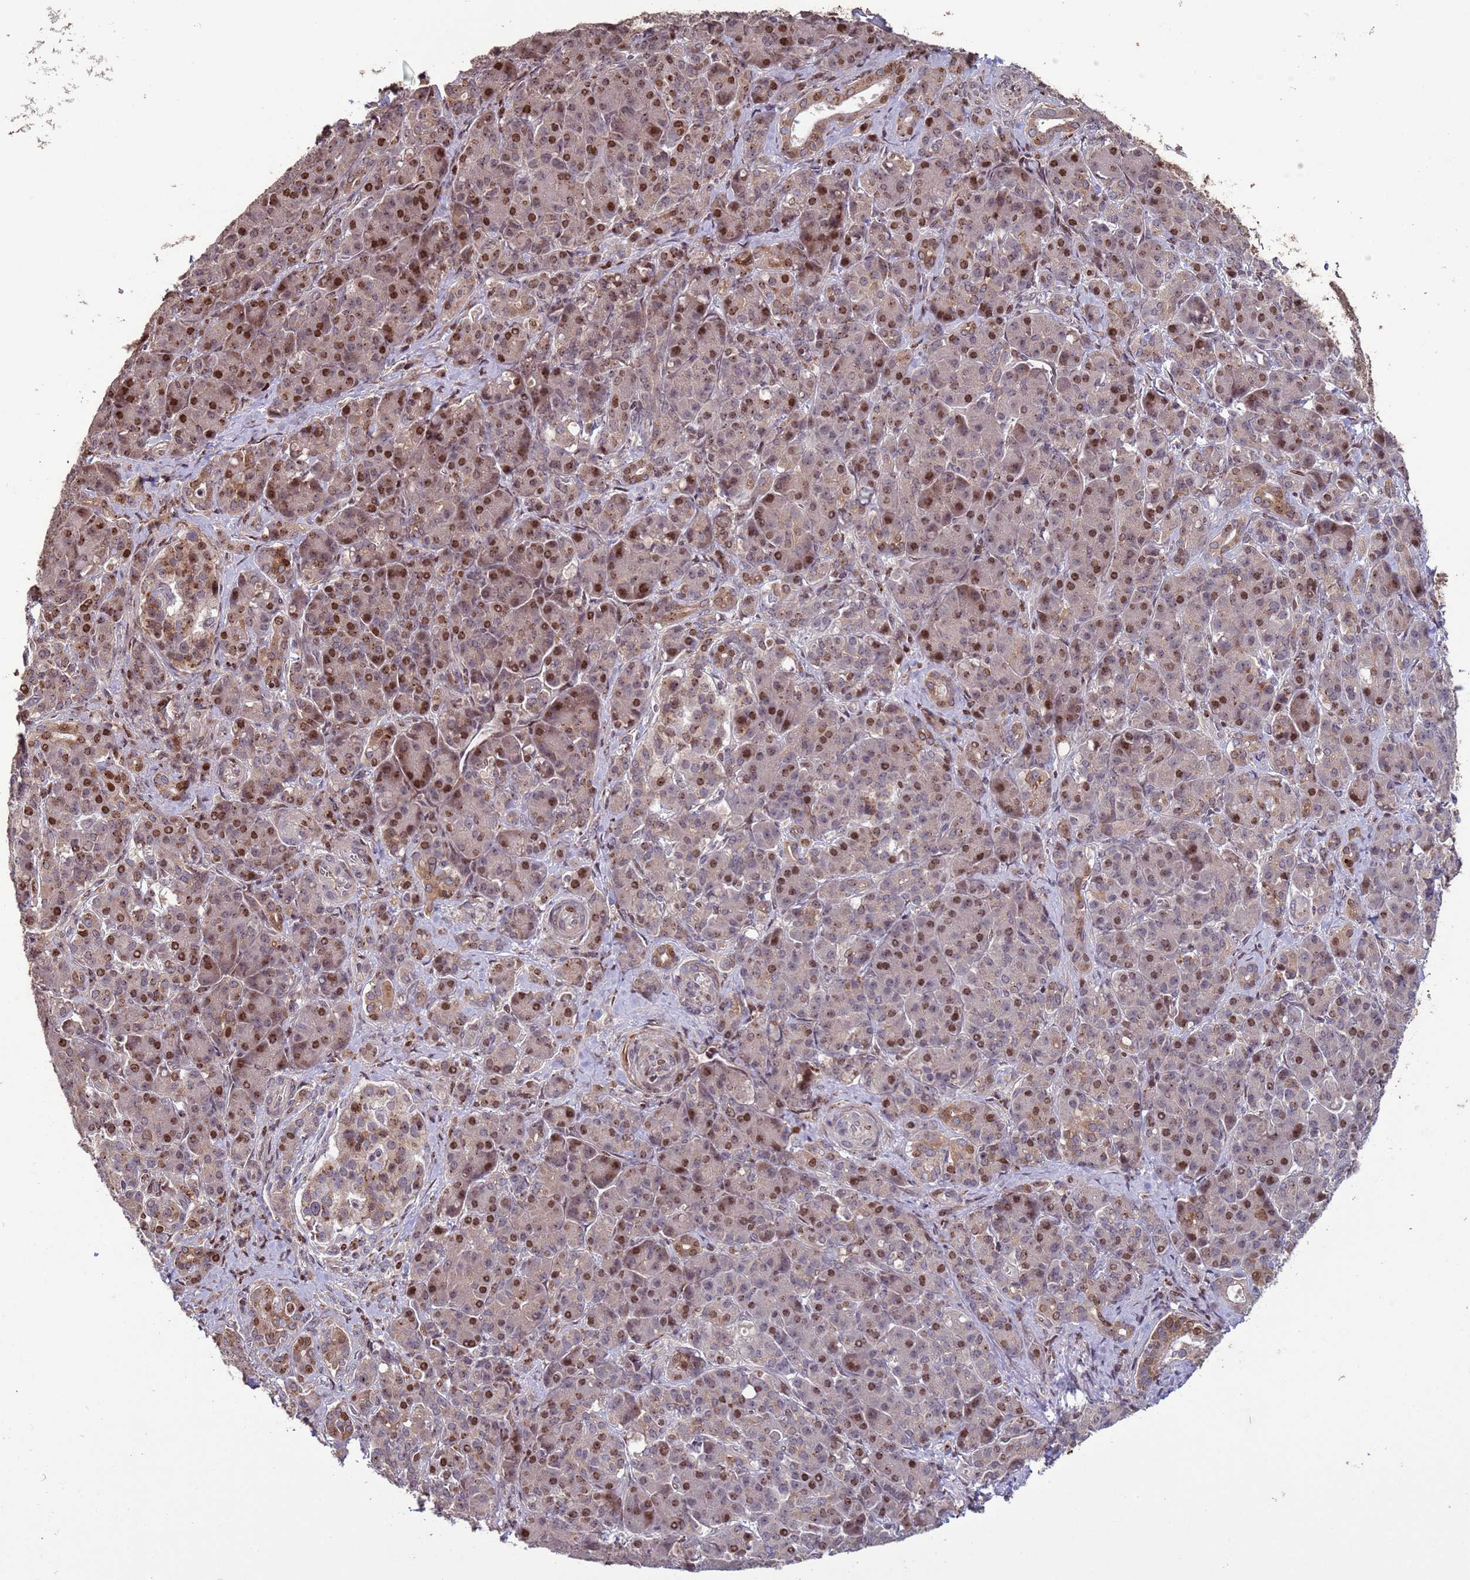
{"staining": {"intensity": "moderate", "quantity": "25%-75%", "location": "nuclear"}, "tissue": "pancreatic cancer", "cell_type": "Tumor cells", "image_type": "cancer", "snomed": [{"axis": "morphology", "description": "Adenocarcinoma, NOS"}, {"axis": "topography", "description": "Pancreas"}], "caption": "This image demonstrates adenocarcinoma (pancreatic) stained with immunohistochemistry to label a protein in brown. The nuclear of tumor cells show moderate positivity for the protein. Nuclei are counter-stained blue.", "gene": "HGH1", "patient": {"sex": "male", "age": 57}}